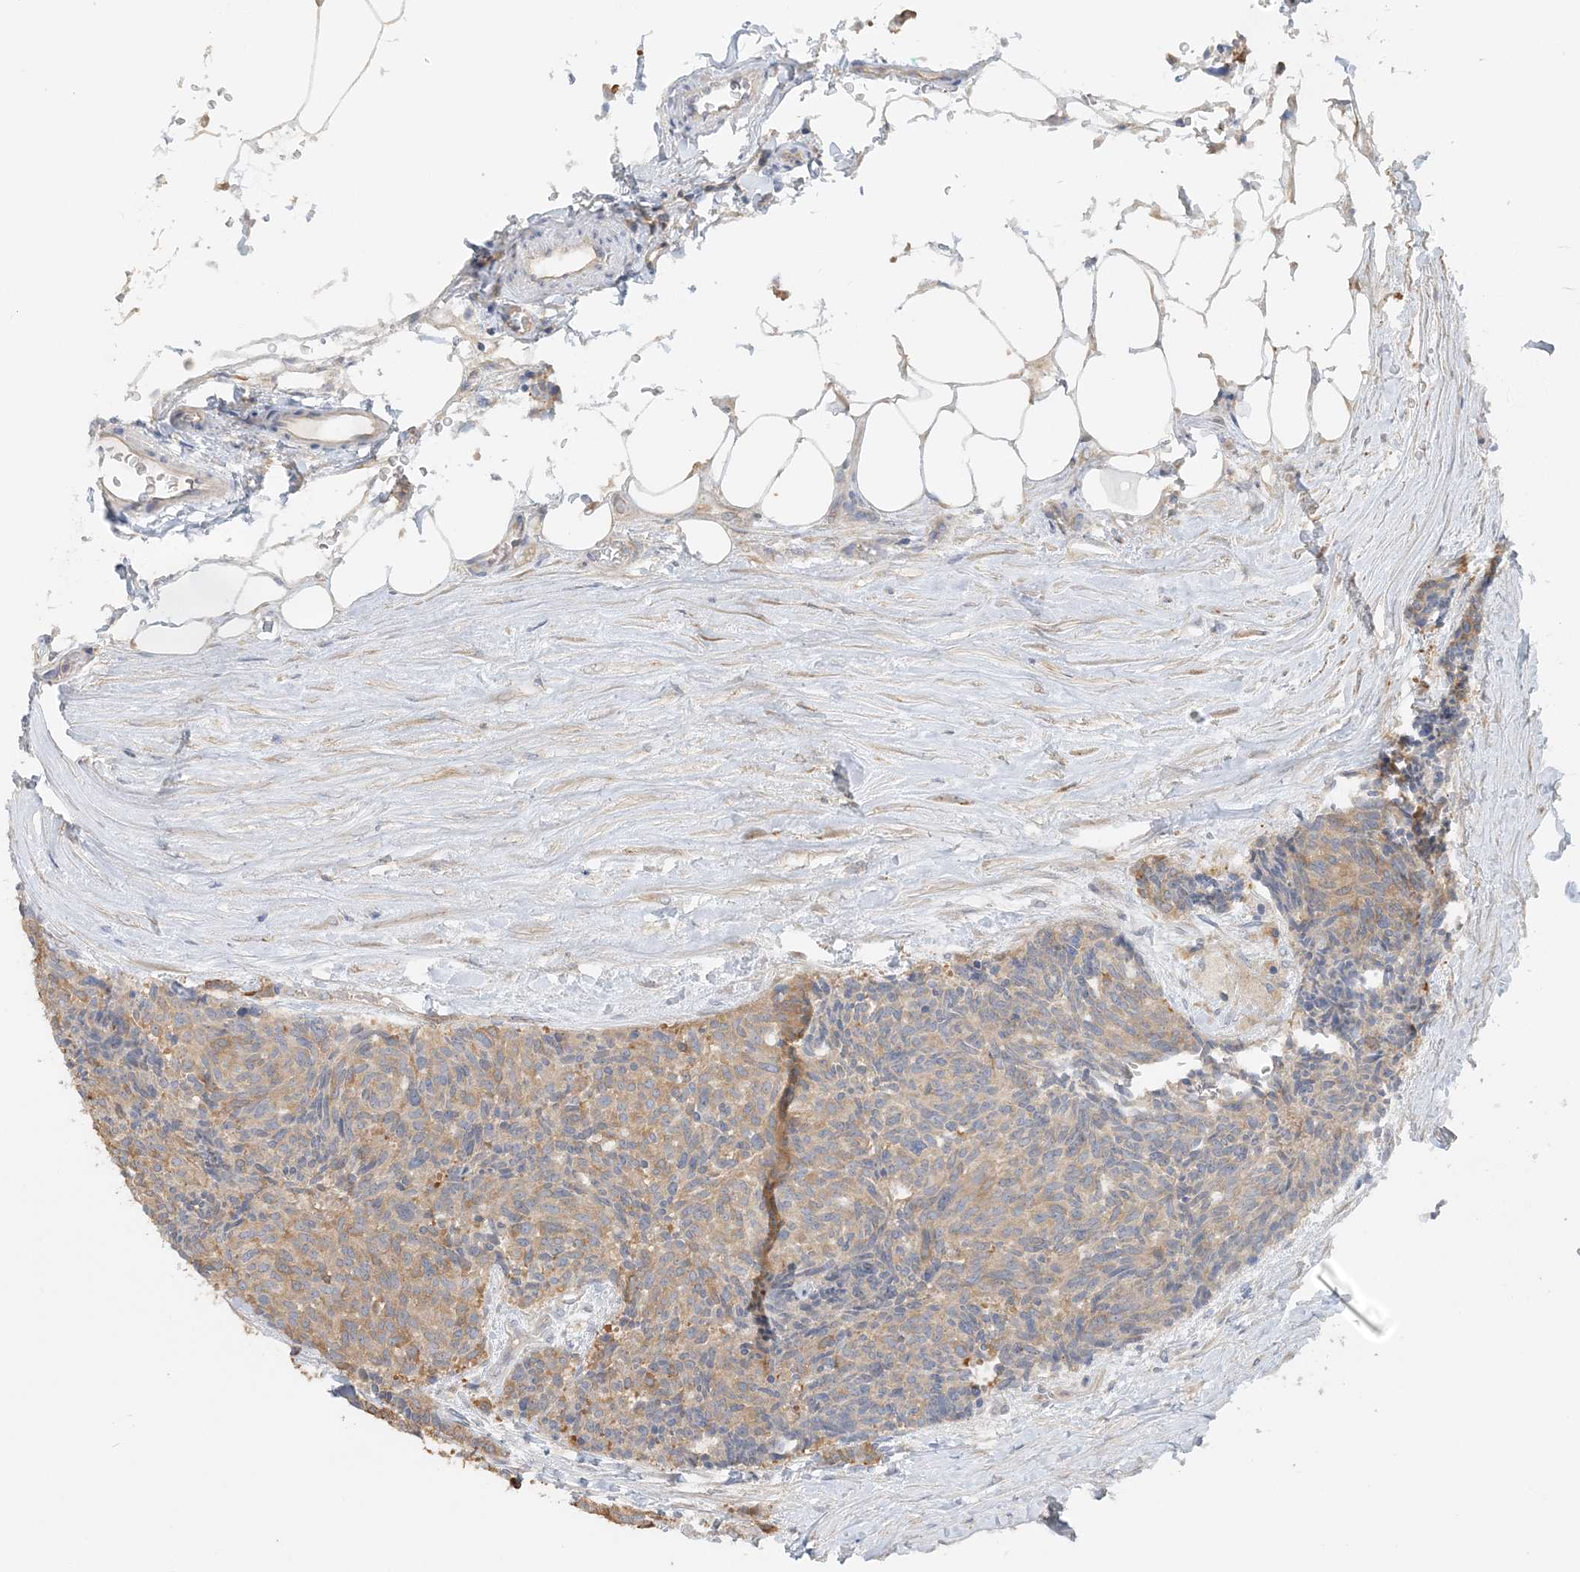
{"staining": {"intensity": "weak", "quantity": ">75%", "location": "cytoplasmic/membranous"}, "tissue": "carcinoid", "cell_type": "Tumor cells", "image_type": "cancer", "snomed": [{"axis": "morphology", "description": "Carcinoid, malignant, NOS"}, {"axis": "topography", "description": "Pancreas"}], "caption": "Carcinoid (malignant) was stained to show a protein in brown. There is low levels of weak cytoplasmic/membranous staining in about >75% of tumor cells. The protein is shown in brown color, while the nuclei are stained blue.", "gene": "TBC1D5", "patient": {"sex": "female", "age": 54}}